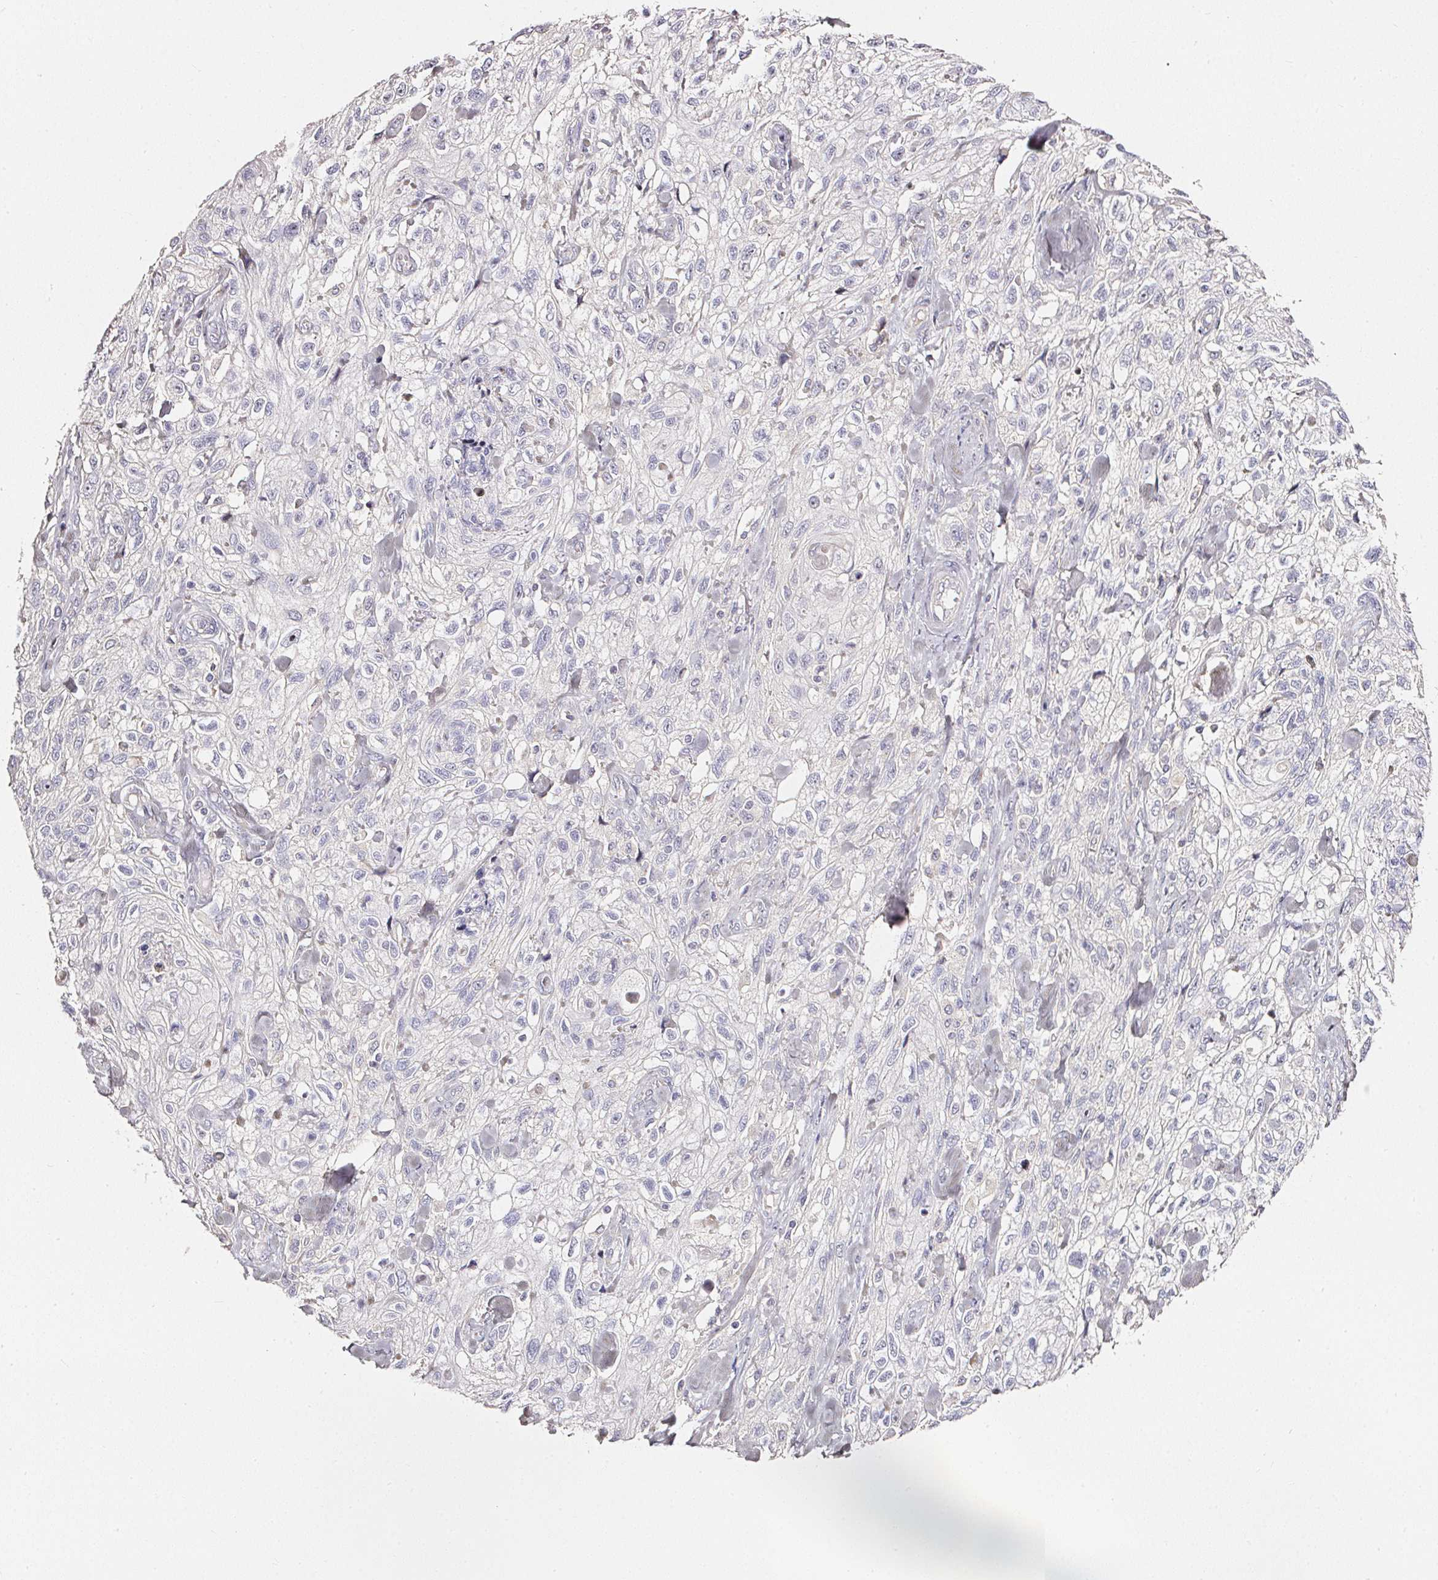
{"staining": {"intensity": "negative", "quantity": "none", "location": "none"}, "tissue": "skin cancer", "cell_type": "Tumor cells", "image_type": "cancer", "snomed": [{"axis": "morphology", "description": "Squamous cell carcinoma, NOS"}, {"axis": "topography", "description": "Skin"}, {"axis": "topography", "description": "Vulva"}], "caption": "Tumor cells show no significant protein positivity in skin squamous cell carcinoma.", "gene": "NTRK1", "patient": {"sex": "female", "age": 86}}